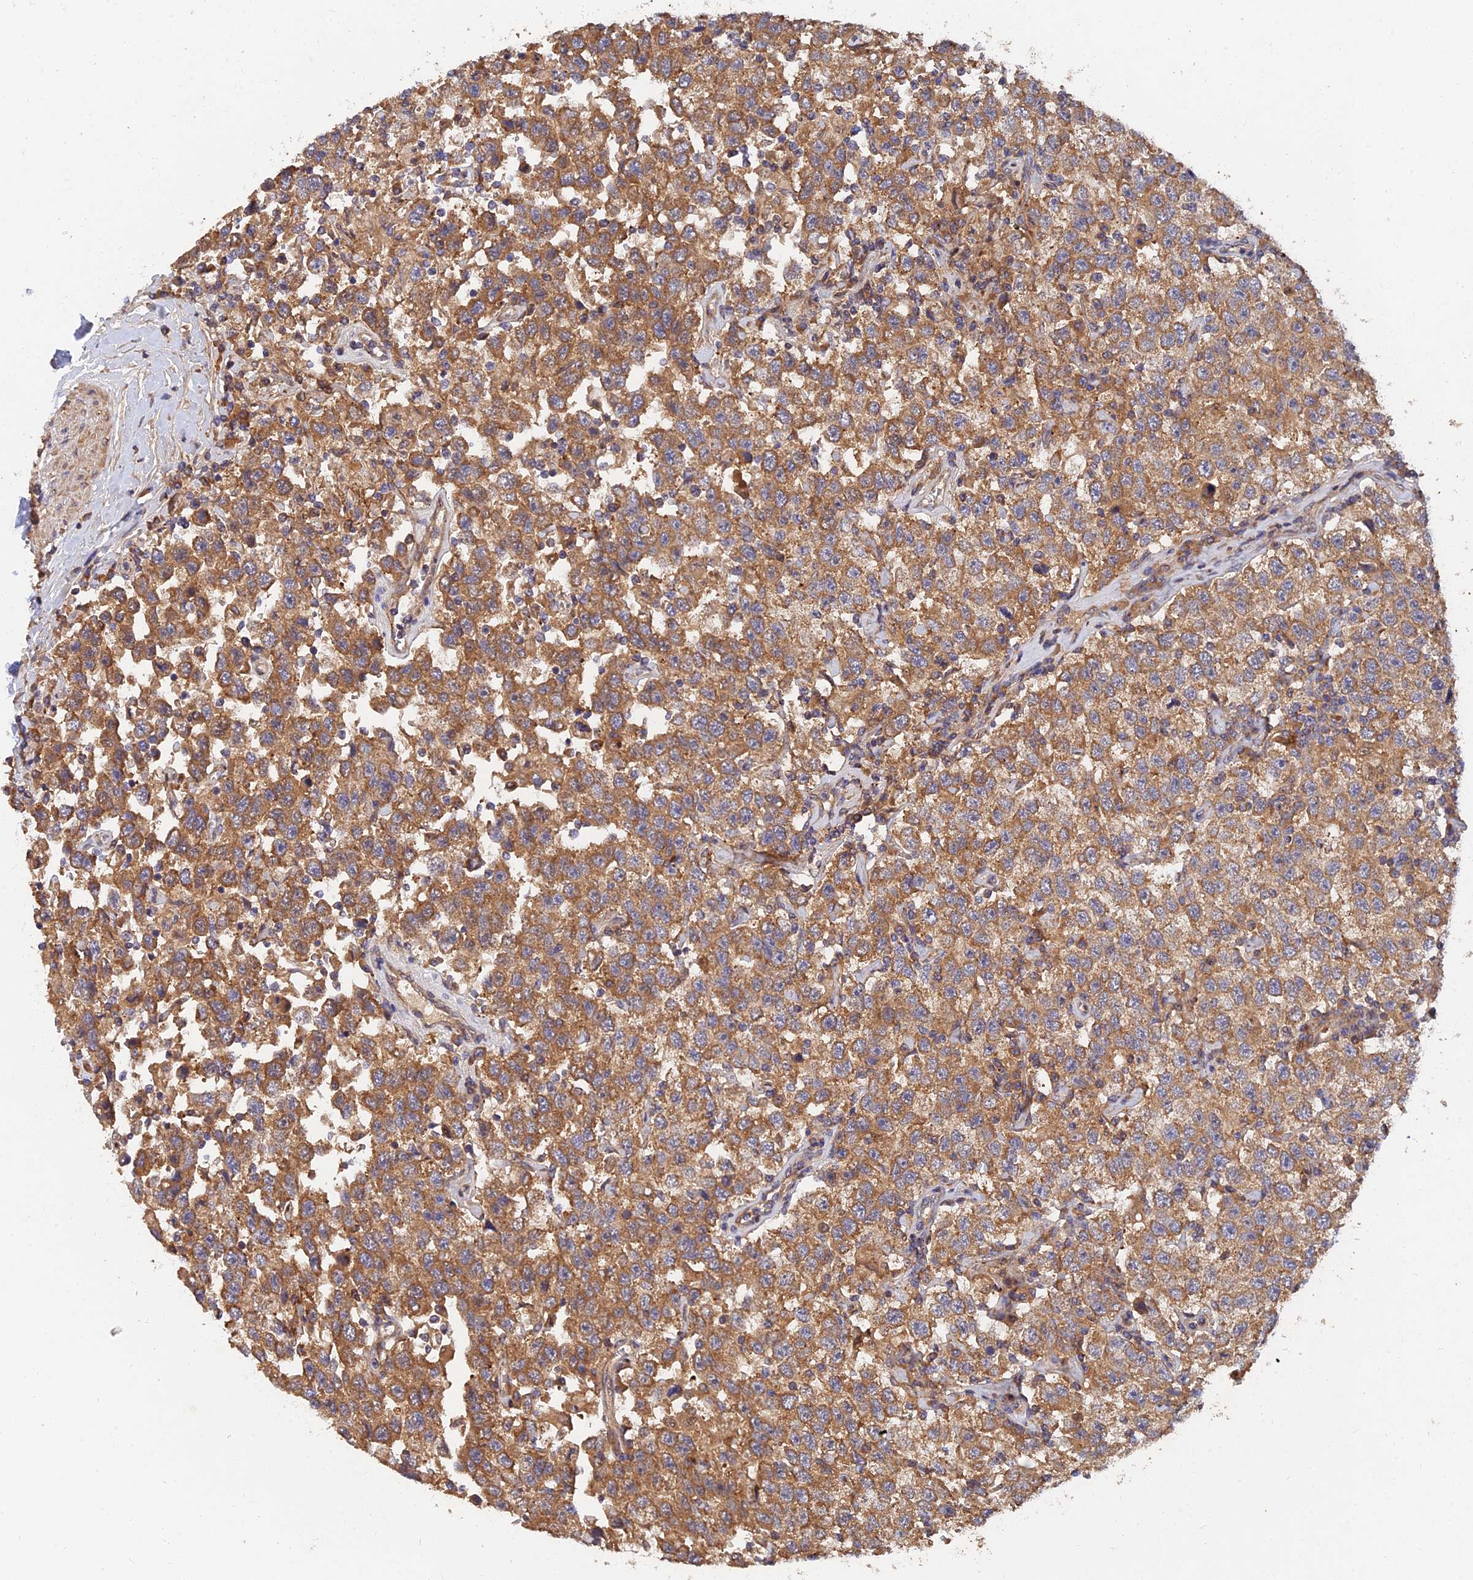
{"staining": {"intensity": "moderate", "quantity": "25%-75%", "location": "cytoplasmic/membranous"}, "tissue": "testis cancer", "cell_type": "Tumor cells", "image_type": "cancer", "snomed": [{"axis": "morphology", "description": "Seminoma, NOS"}, {"axis": "topography", "description": "Testis"}], "caption": "Protein expression analysis of human seminoma (testis) reveals moderate cytoplasmic/membranous staining in about 25%-75% of tumor cells.", "gene": "SLC38A11", "patient": {"sex": "male", "age": 41}}